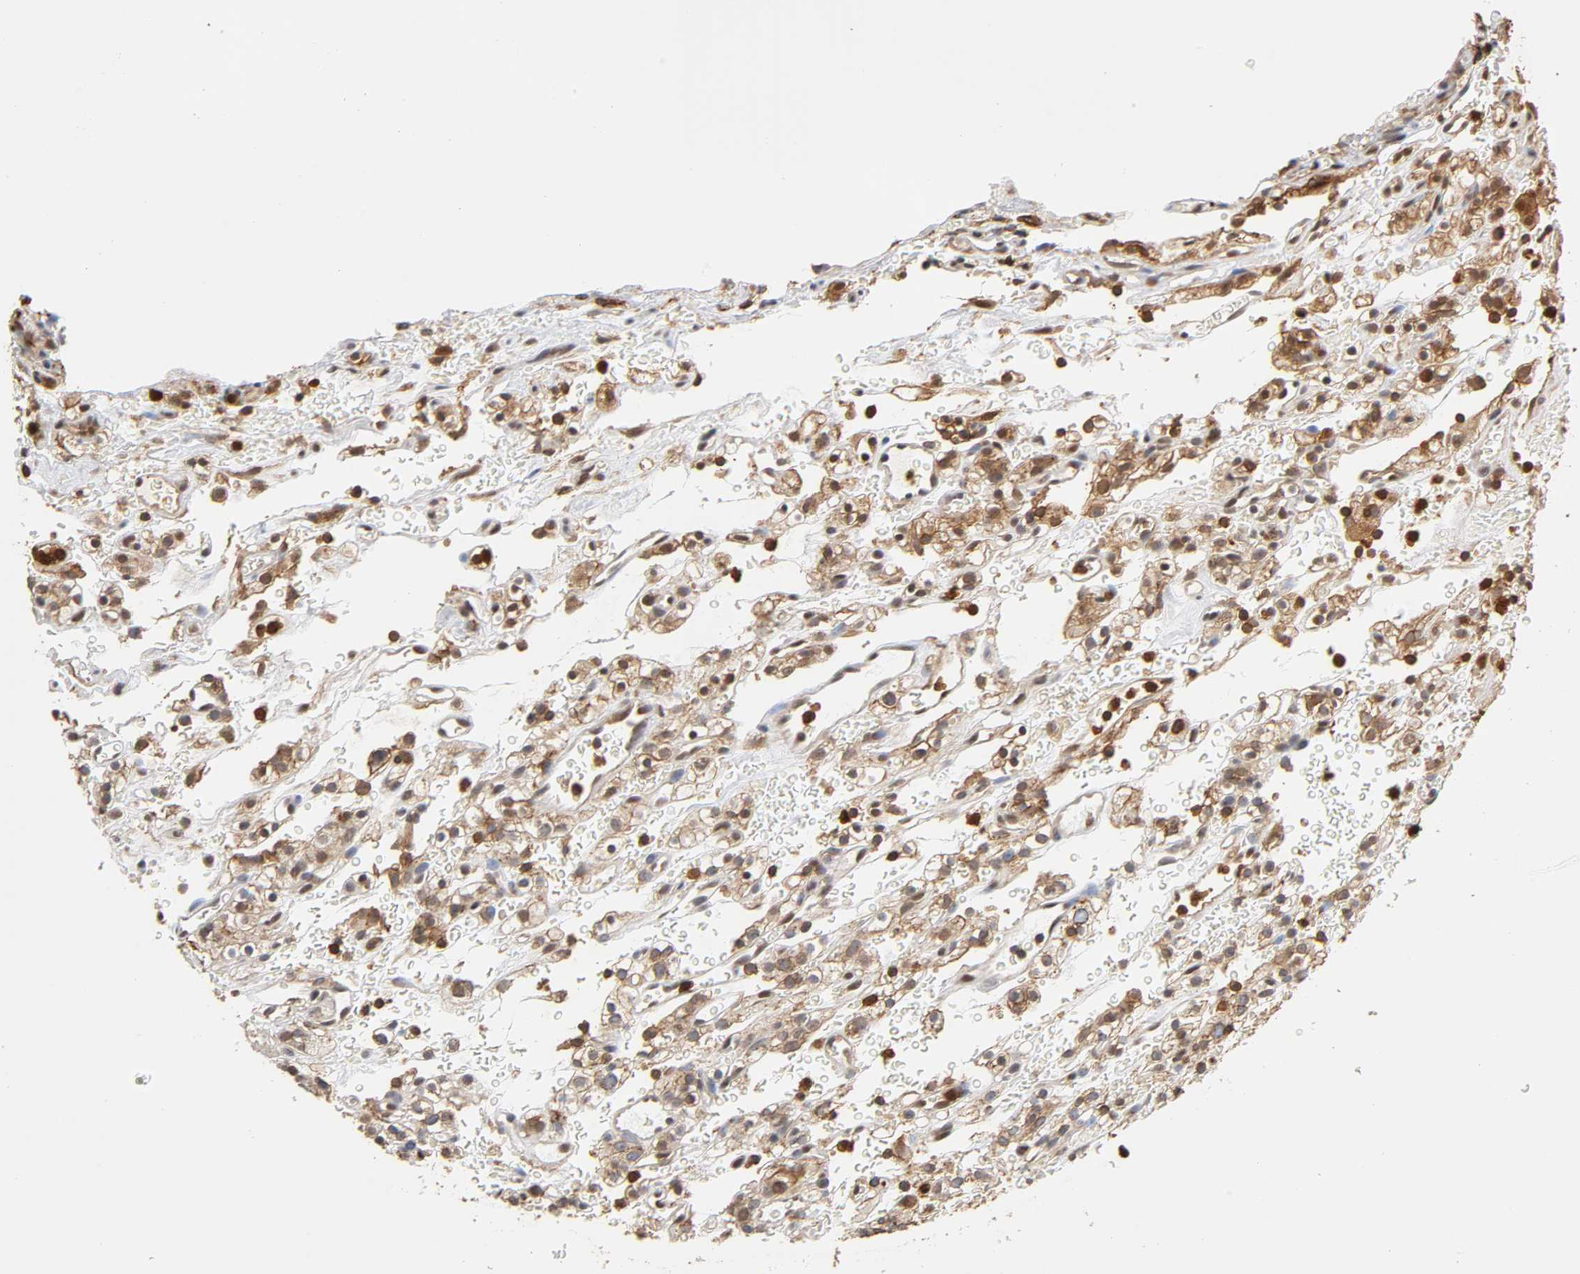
{"staining": {"intensity": "weak", "quantity": ">75%", "location": "cytoplasmic/membranous,nuclear"}, "tissue": "renal cancer", "cell_type": "Tumor cells", "image_type": "cancer", "snomed": [{"axis": "morphology", "description": "Normal tissue, NOS"}, {"axis": "morphology", "description": "Adenocarcinoma, NOS"}, {"axis": "topography", "description": "Kidney"}], "caption": "Brown immunohistochemical staining in human adenocarcinoma (renal) reveals weak cytoplasmic/membranous and nuclear positivity in about >75% of tumor cells.", "gene": "ANXA11", "patient": {"sex": "female", "age": 72}}